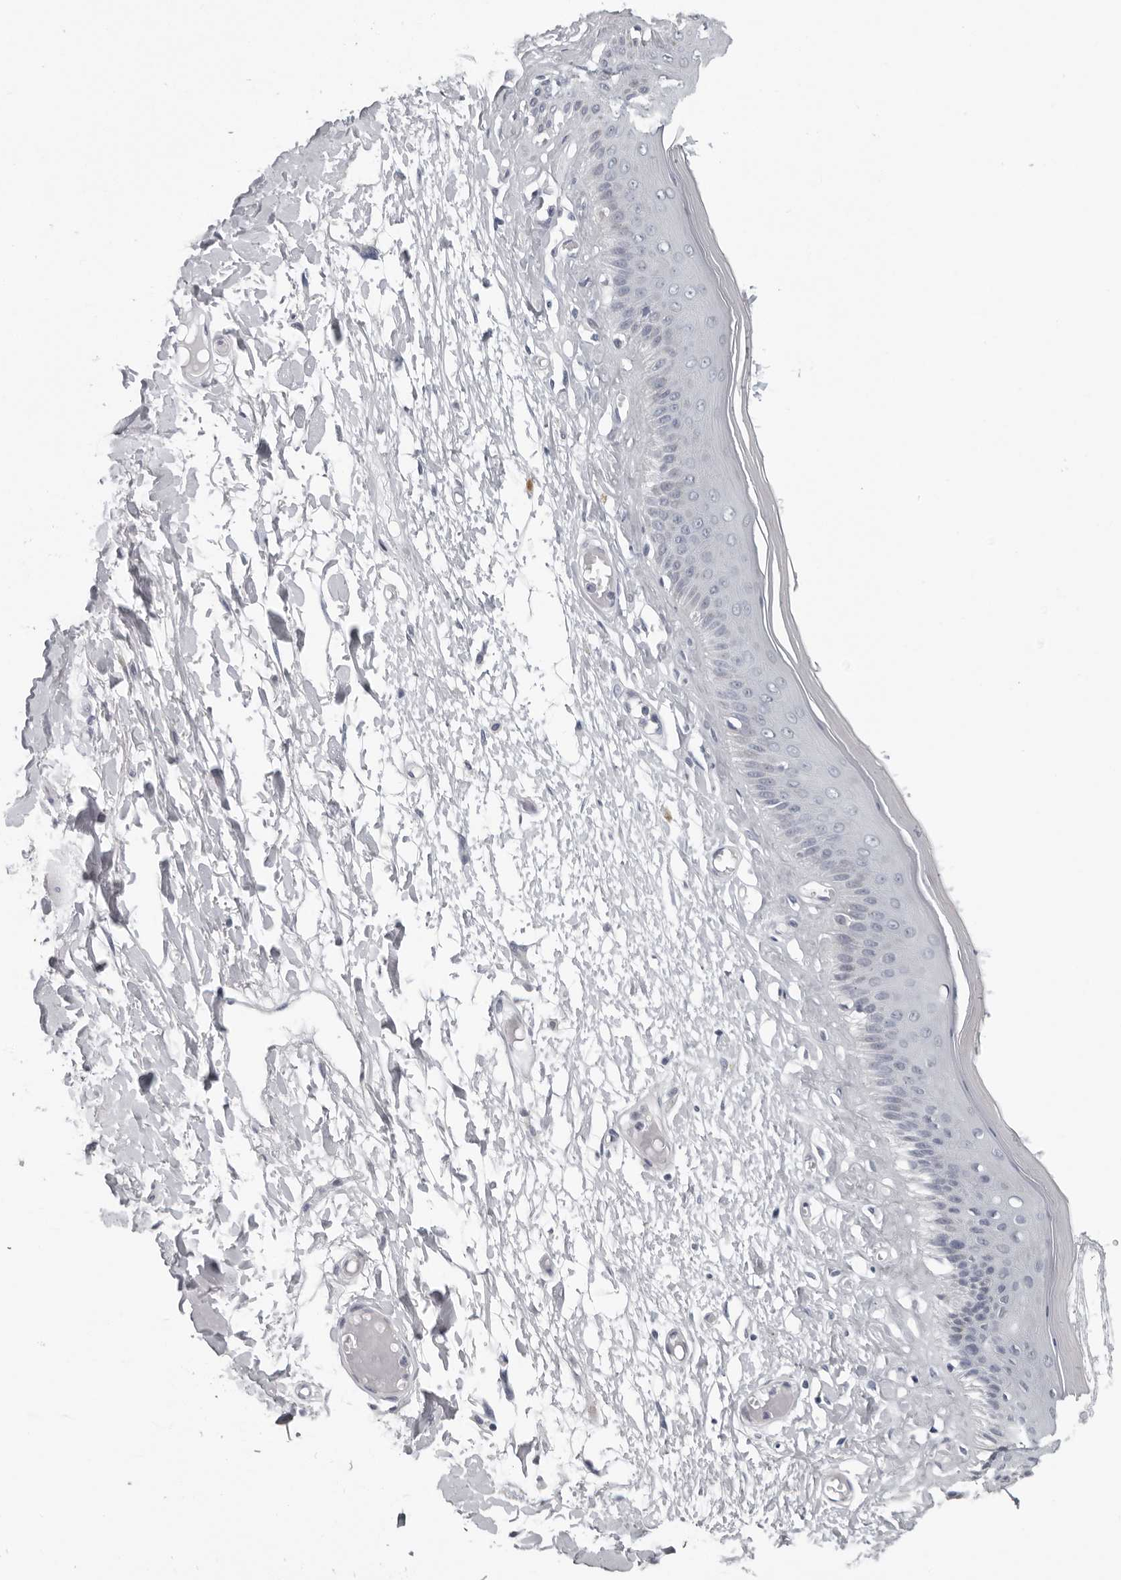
{"staining": {"intensity": "negative", "quantity": "none", "location": "none"}, "tissue": "skin", "cell_type": "Epidermal cells", "image_type": "normal", "snomed": [{"axis": "morphology", "description": "Normal tissue, NOS"}, {"axis": "topography", "description": "Vulva"}], "caption": "Immunohistochemistry photomicrograph of normal human skin stained for a protein (brown), which demonstrates no positivity in epidermal cells.", "gene": "OPLAH", "patient": {"sex": "female", "age": 73}}